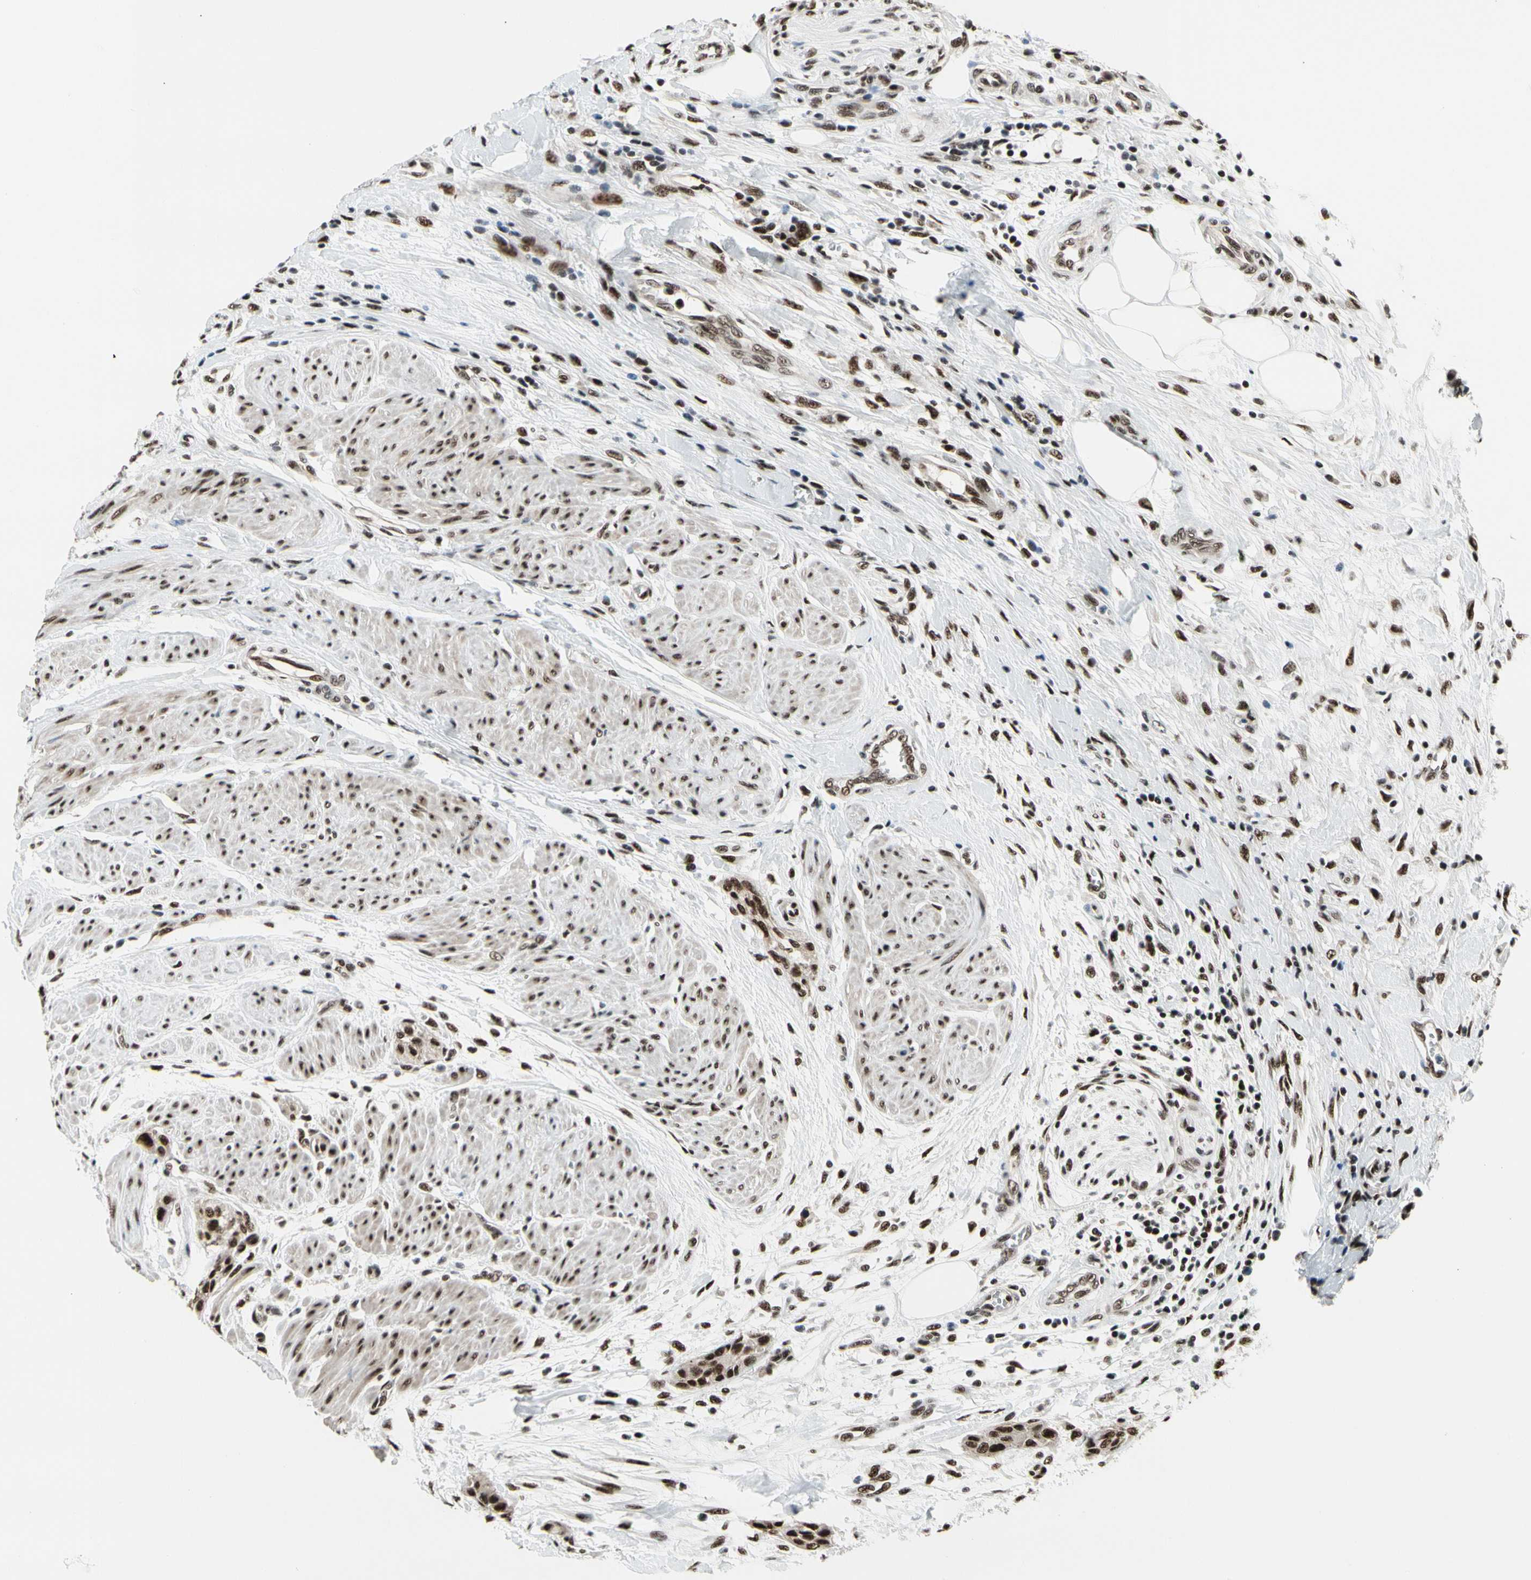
{"staining": {"intensity": "strong", "quantity": ">75%", "location": "nuclear"}, "tissue": "urothelial cancer", "cell_type": "Tumor cells", "image_type": "cancer", "snomed": [{"axis": "morphology", "description": "Urothelial carcinoma, High grade"}, {"axis": "topography", "description": "Urinary bladder"}], "caption": "DAB (3,3'-diaminobenzidine) immunohistochemical staining of human urothelial cancer reveals strong nuclear protein staining in about >75% of tumor cells.", "gene": "SRSF11", "patient": {"sex": "male", "age": 35}}